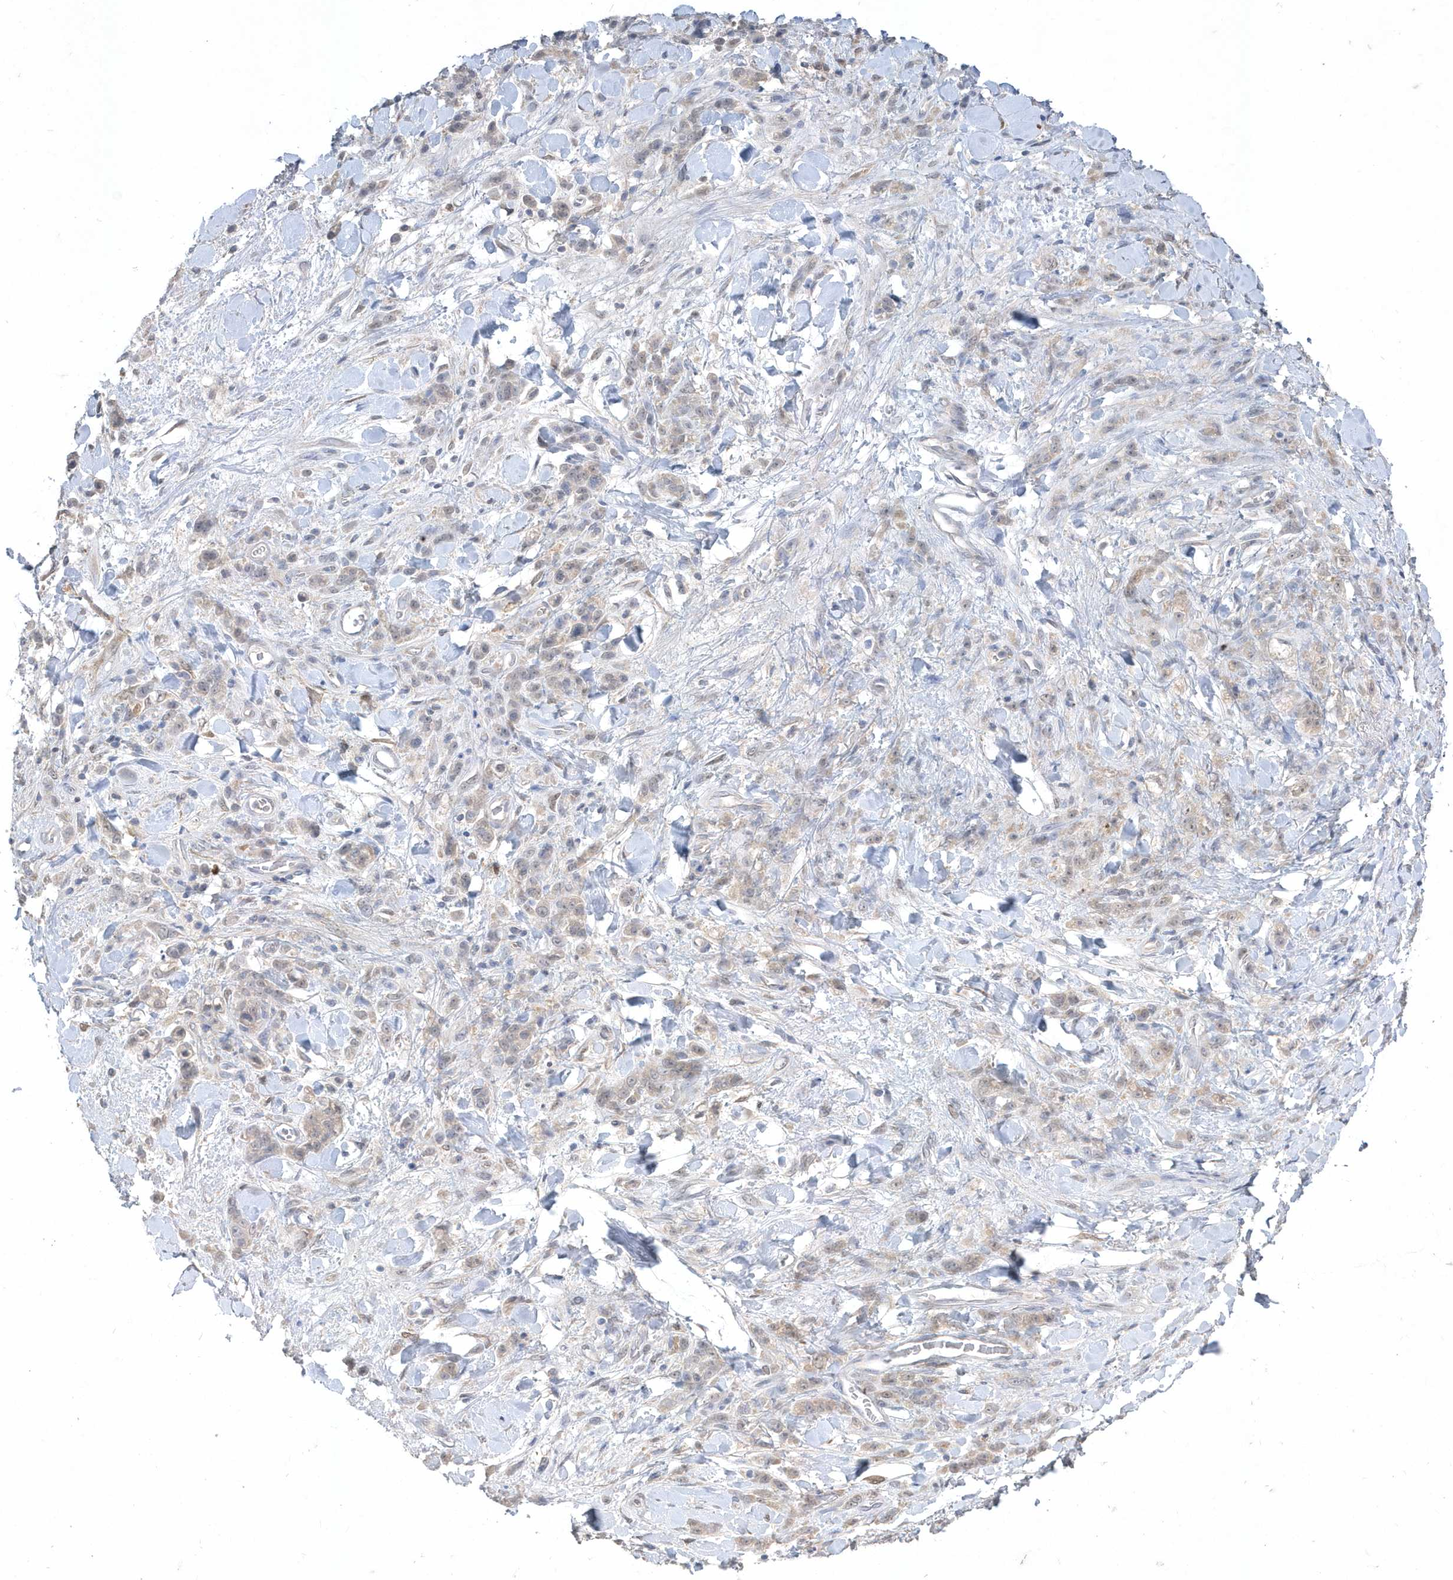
{"staining": {"intensity": "weak", "quantity": ">75%", "location": "cytoplasmic/membranous"}, "tissue": "stomach cancer", "cell_type": "Tumor cells", "image_type": "cancer", "snomed": [{"axis": "morphology", "description": "Normal tissue, NOS"}, {"axis": "morphology", "description": "Adenocarcinoma, NOS"}, {"axis": "topography", "description": "Stomach"}], "caption": "Human stomach cancer stained with a brown dye displays weak cytoplasmic/membranous positive positivity in about >75% of tumor cells.", "gene": "AKR7A2", "patient": {"sex": "male", "age": 82}}